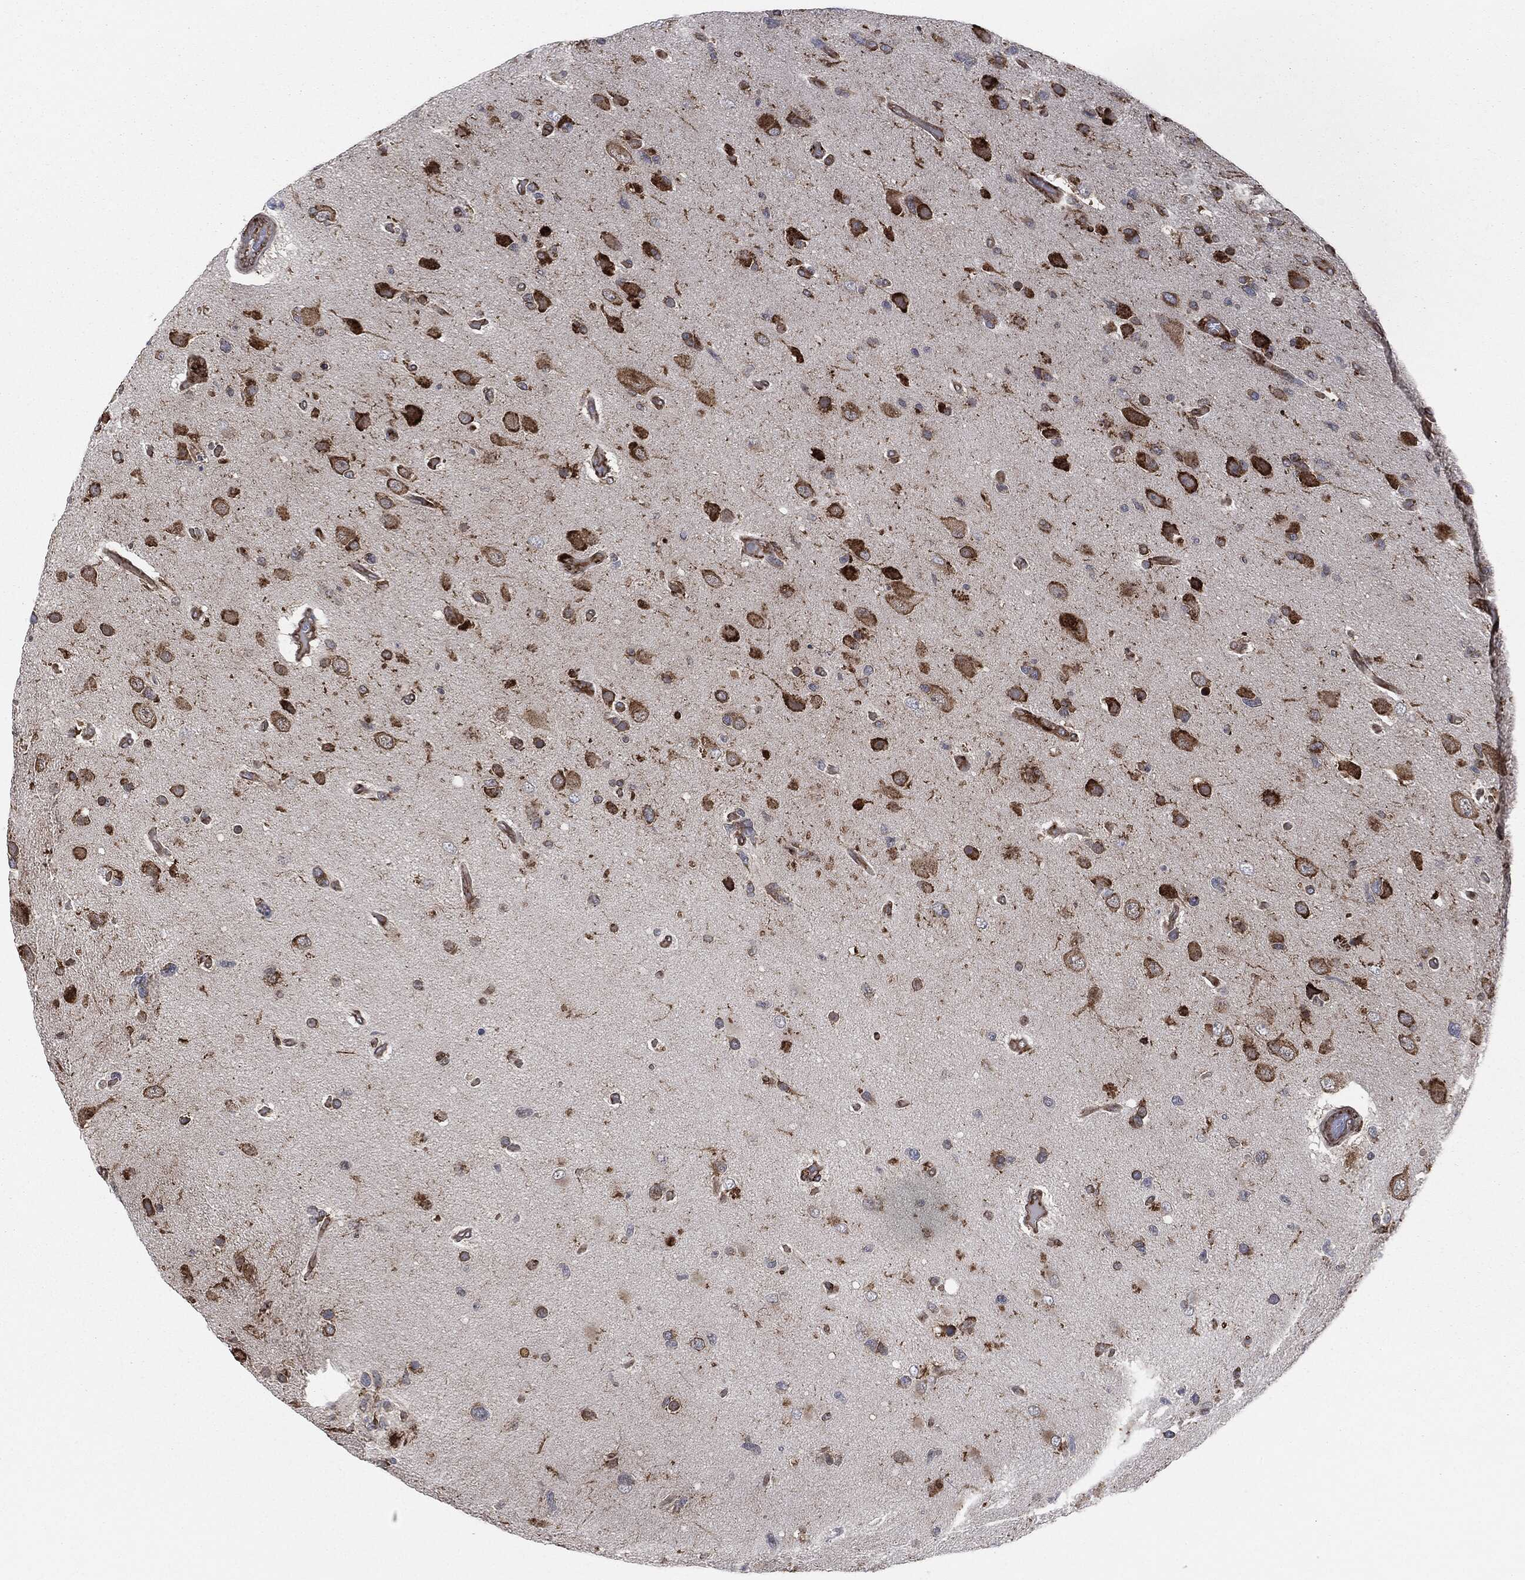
{"staining": {"intensity": "moderate", "quantity": "25%-75%", "location": "cytoplasmic/membranous"}, "tissue": "glioma", "cell_type": "Tumor cells", "image_type": "cancer", "snomed": [{"axis": "morphology", "description": "Glioma, malignant, High grade"}, {"axis": "topography", "description": "Cerebral cortex"}], "caption": "The immunohistochemical stain labels moderate cytoplasmic/membranous positivity in tumor cells of high-grade glioma (malignant) tissue.", "gene": "CALR", "patient": {"sex": "male", "age": 70}}